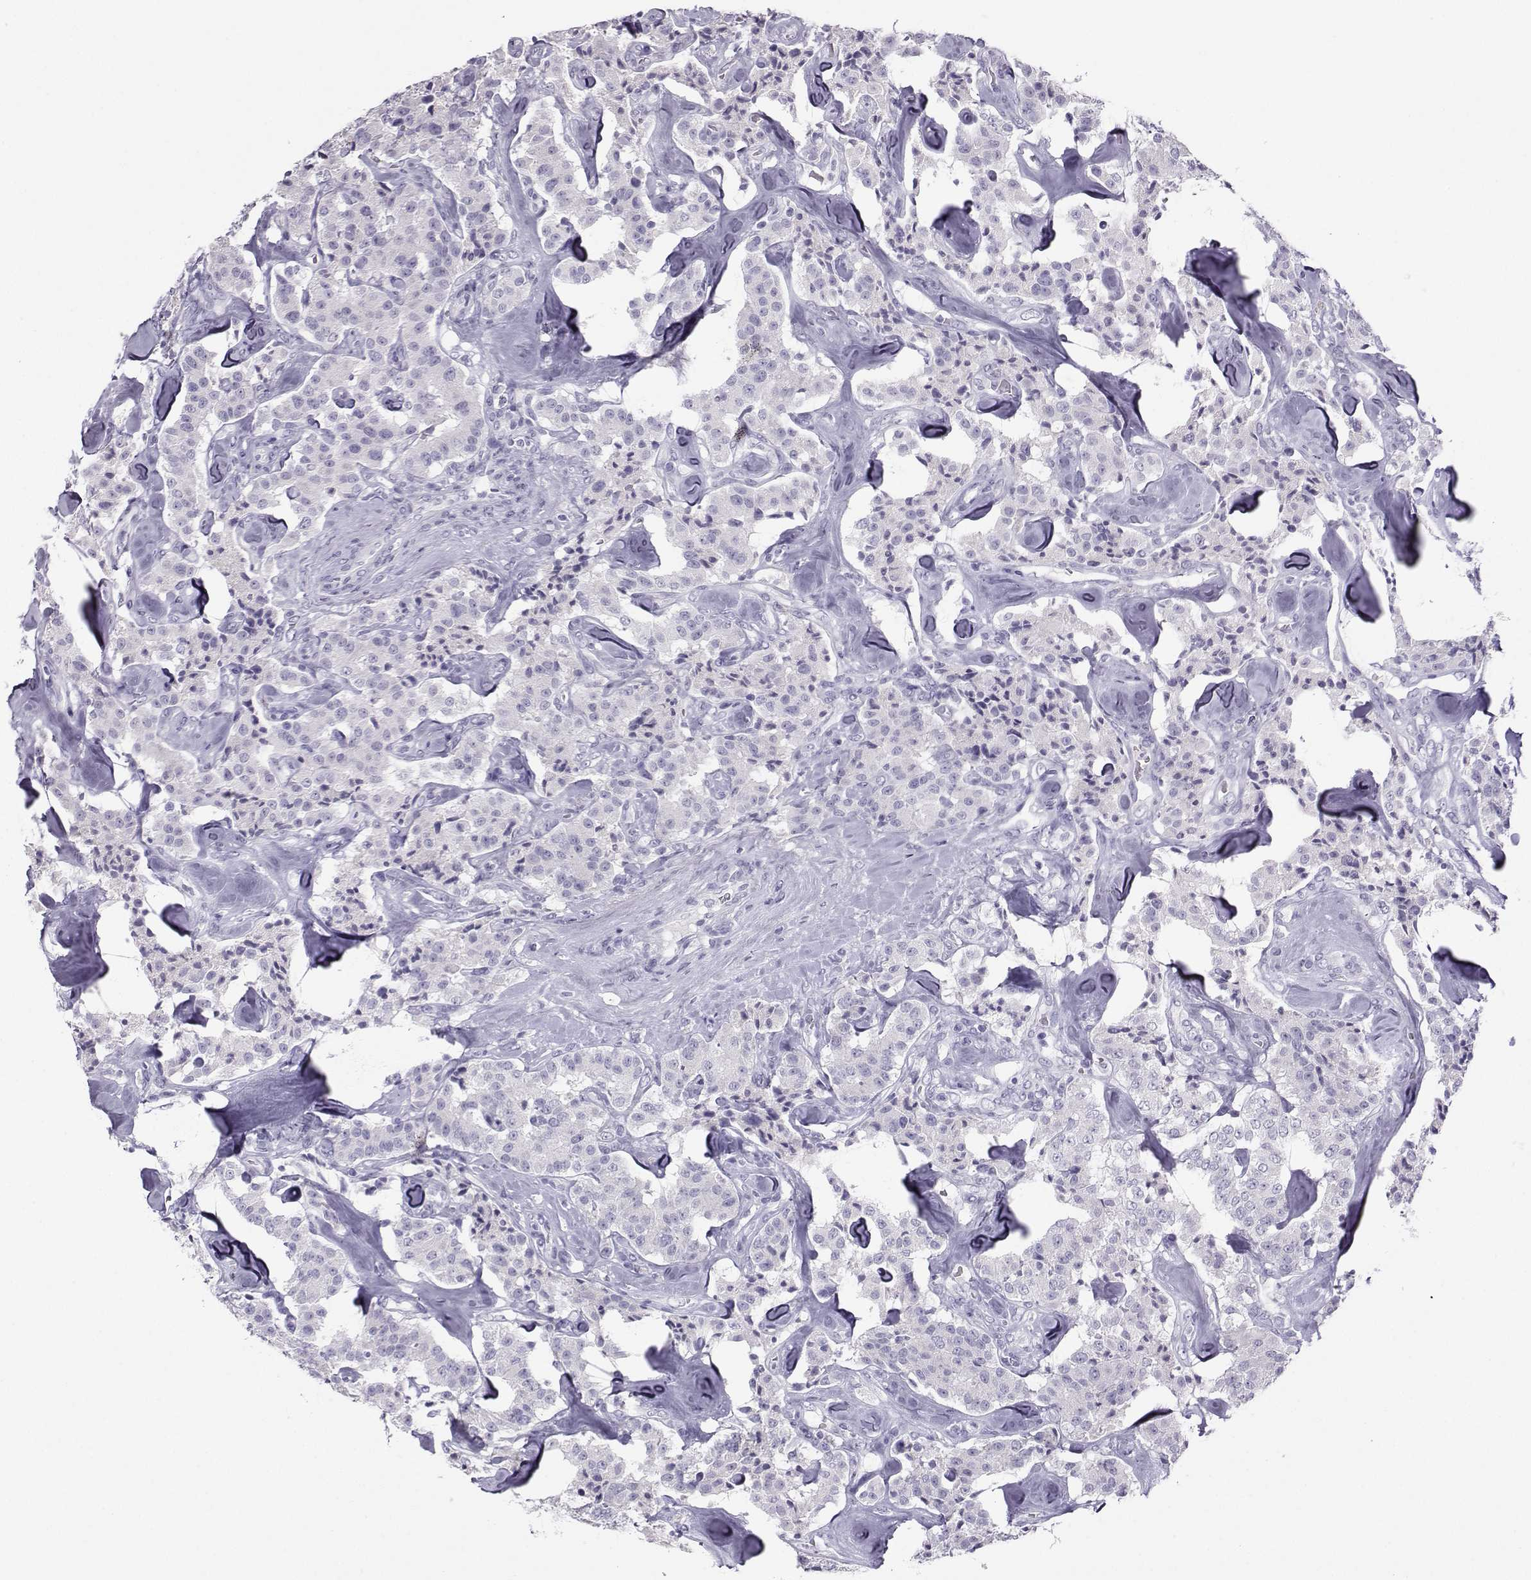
{"staining": {"intensity": "negative", "quantity": "none", "location": "none"}, "tissue": "carcinoid", "cell_type": "Tumor cells", "image_type": "cancer", "snomed": [{"axis": "morphology", "description": "Carcinoid, malignant, NOS"}, {"axis": "topography", "description": "Pancreas"}], "caption": "A high-resolution micrograph shows immunohistochemistry (IHC) staining of carcinoid, which shows no significant positivity in tumor cells.", "gene": "ARMC2", "patient": {"sex": "male", "age": 41}}